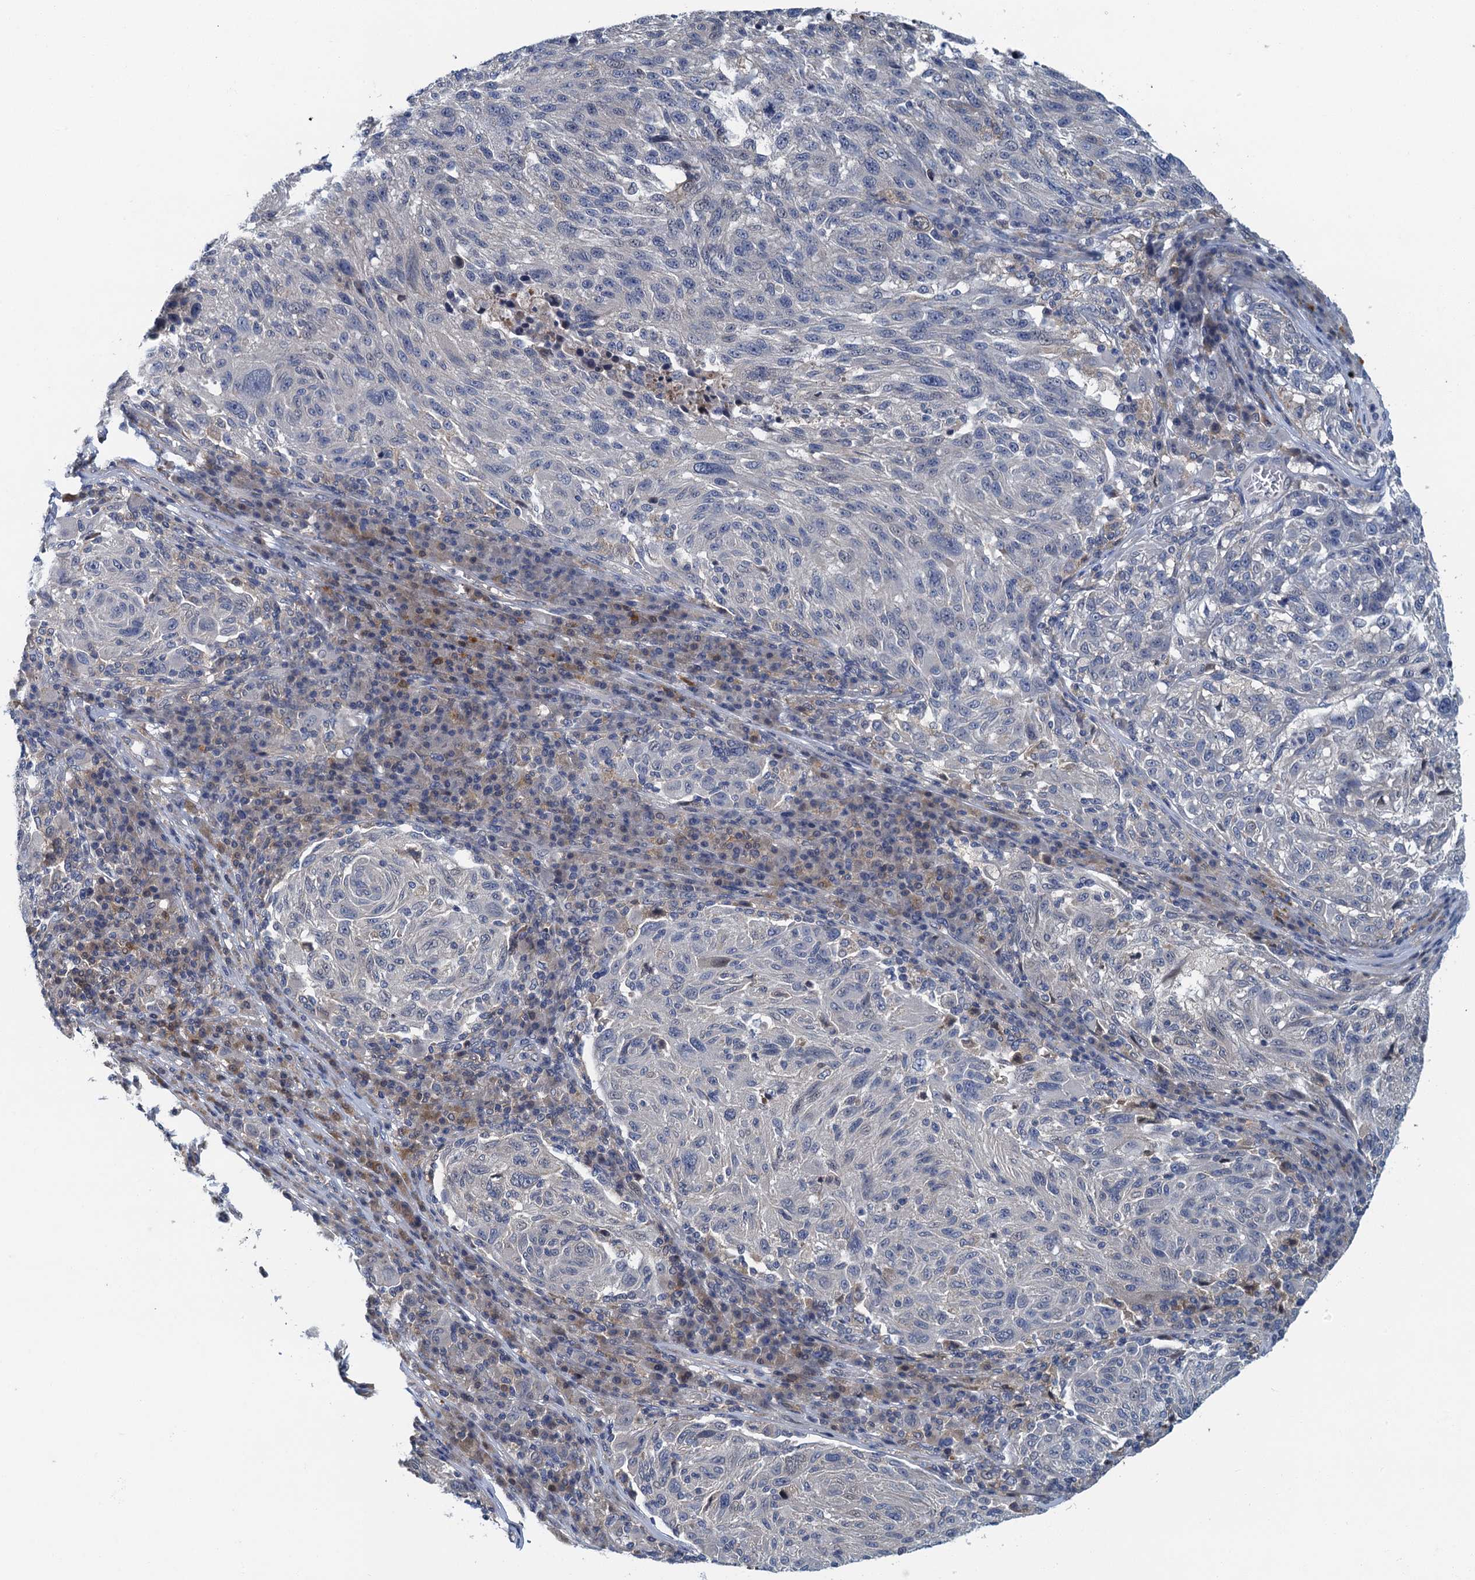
{"staining": {"intensity": "negative", "quantity": "none", "location": "none"}, "tissue": "melanoma", "cell_type": "Tumor cells", "image_type": "cancer", "snomed": [{"axis": "morphology", "description": "Malignant melanoma, NOS"}, {"axis": "topography", "description": "Skin"}], "caption": "Image shows no significant protein expression in tumor cells of malignant melanoma.", "gene": "NCKAP1L", "patient": {"sex": "male", "age": 53}}